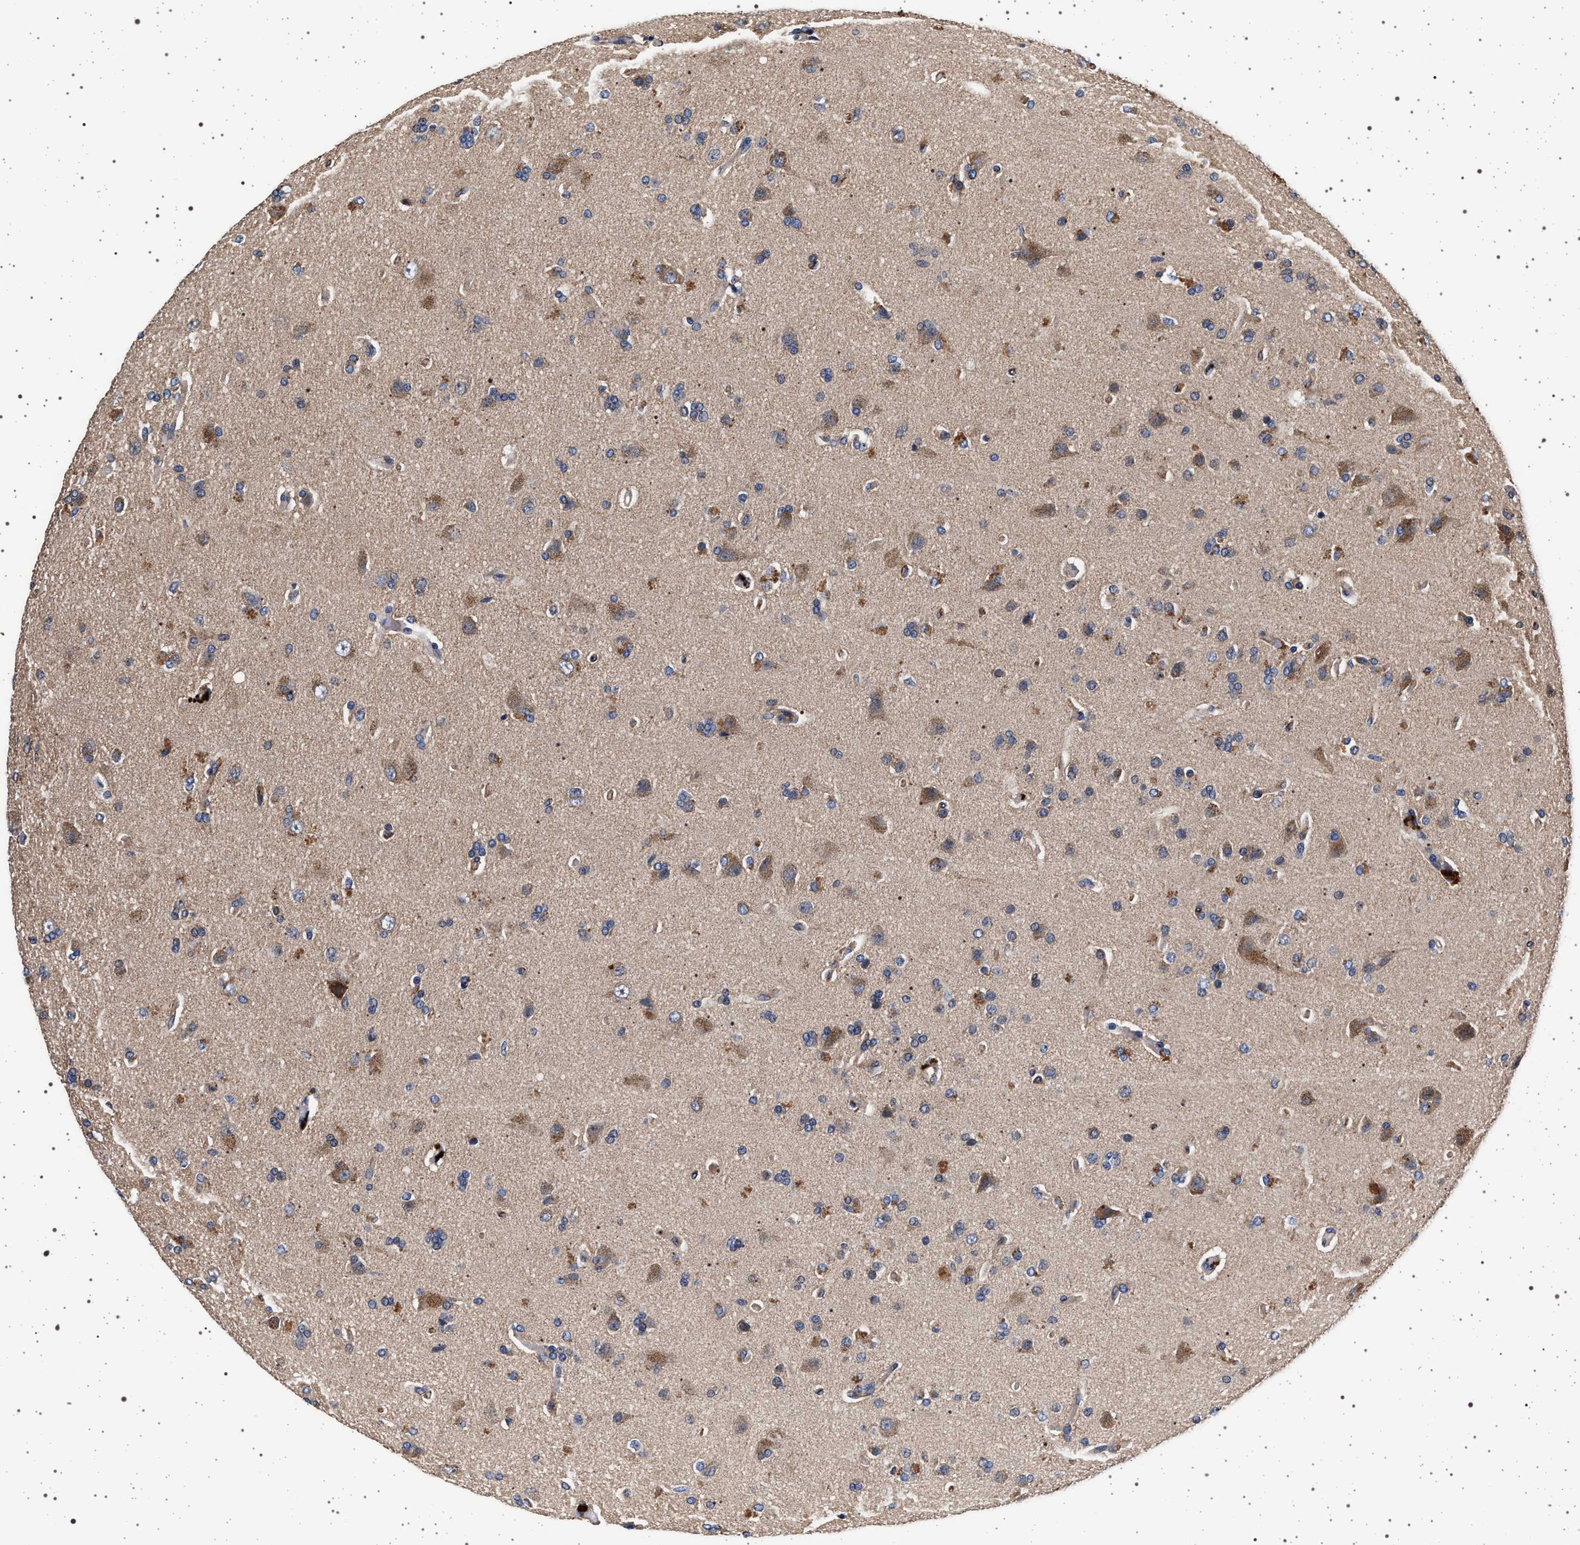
{"staining": {"intensity": "weak", "quantity": "25%-75%", "location": "cytoplasmic/membranous"}, "tissue": "glioma", "cell_type": "Tumor cells", "image_type": "cancer", "snomed": [{"axis": "morphology", "description": "Glioma, malignant, High grade"}, {"axis": "topography", "description": "Brain"}], "caption": "High-grade glioma (malignant) tissue demonstrates weak cytoplasmic/membranous positivity in about 25%-75% of tumor cells, visualized by immunohistochemistry.", "gene": "MAP3K2", "patient": {"sex": "male", "age": 72}}